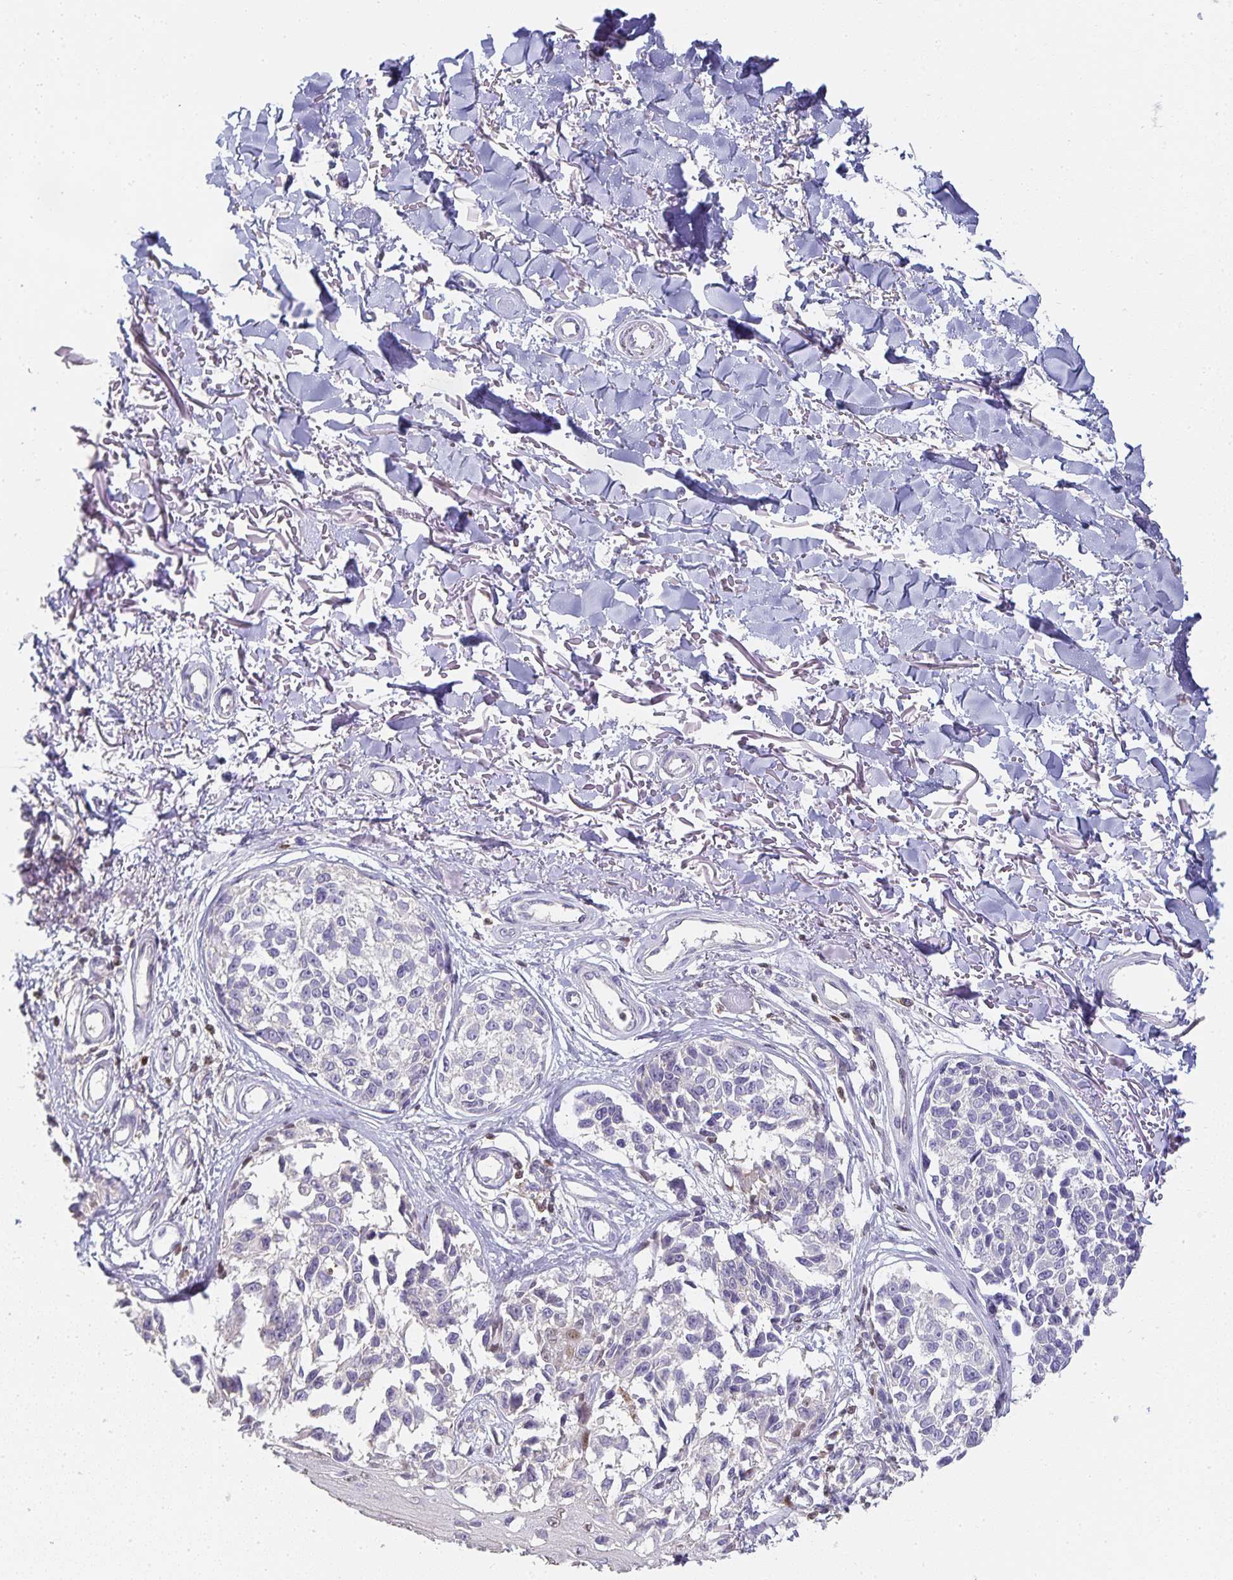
{"staining": {"intensity": "negative", "quantity": "none", "location": "none"}, "tissue": "melanoma", "cell_type": "Tumor cells", "image_type": "cancer", "snomed": [{"axis": "morphology", "description": "Malignant melanoma, NOS"}, {"axis": "topography", "description": "Skin"}], "caption": "Human melanoma stained for a protein using immunohistochemistry (IHC) reveals no positivity in tumor cells.", "gene": "GATA3", "patient": {"sex": "male", "age": 73}}